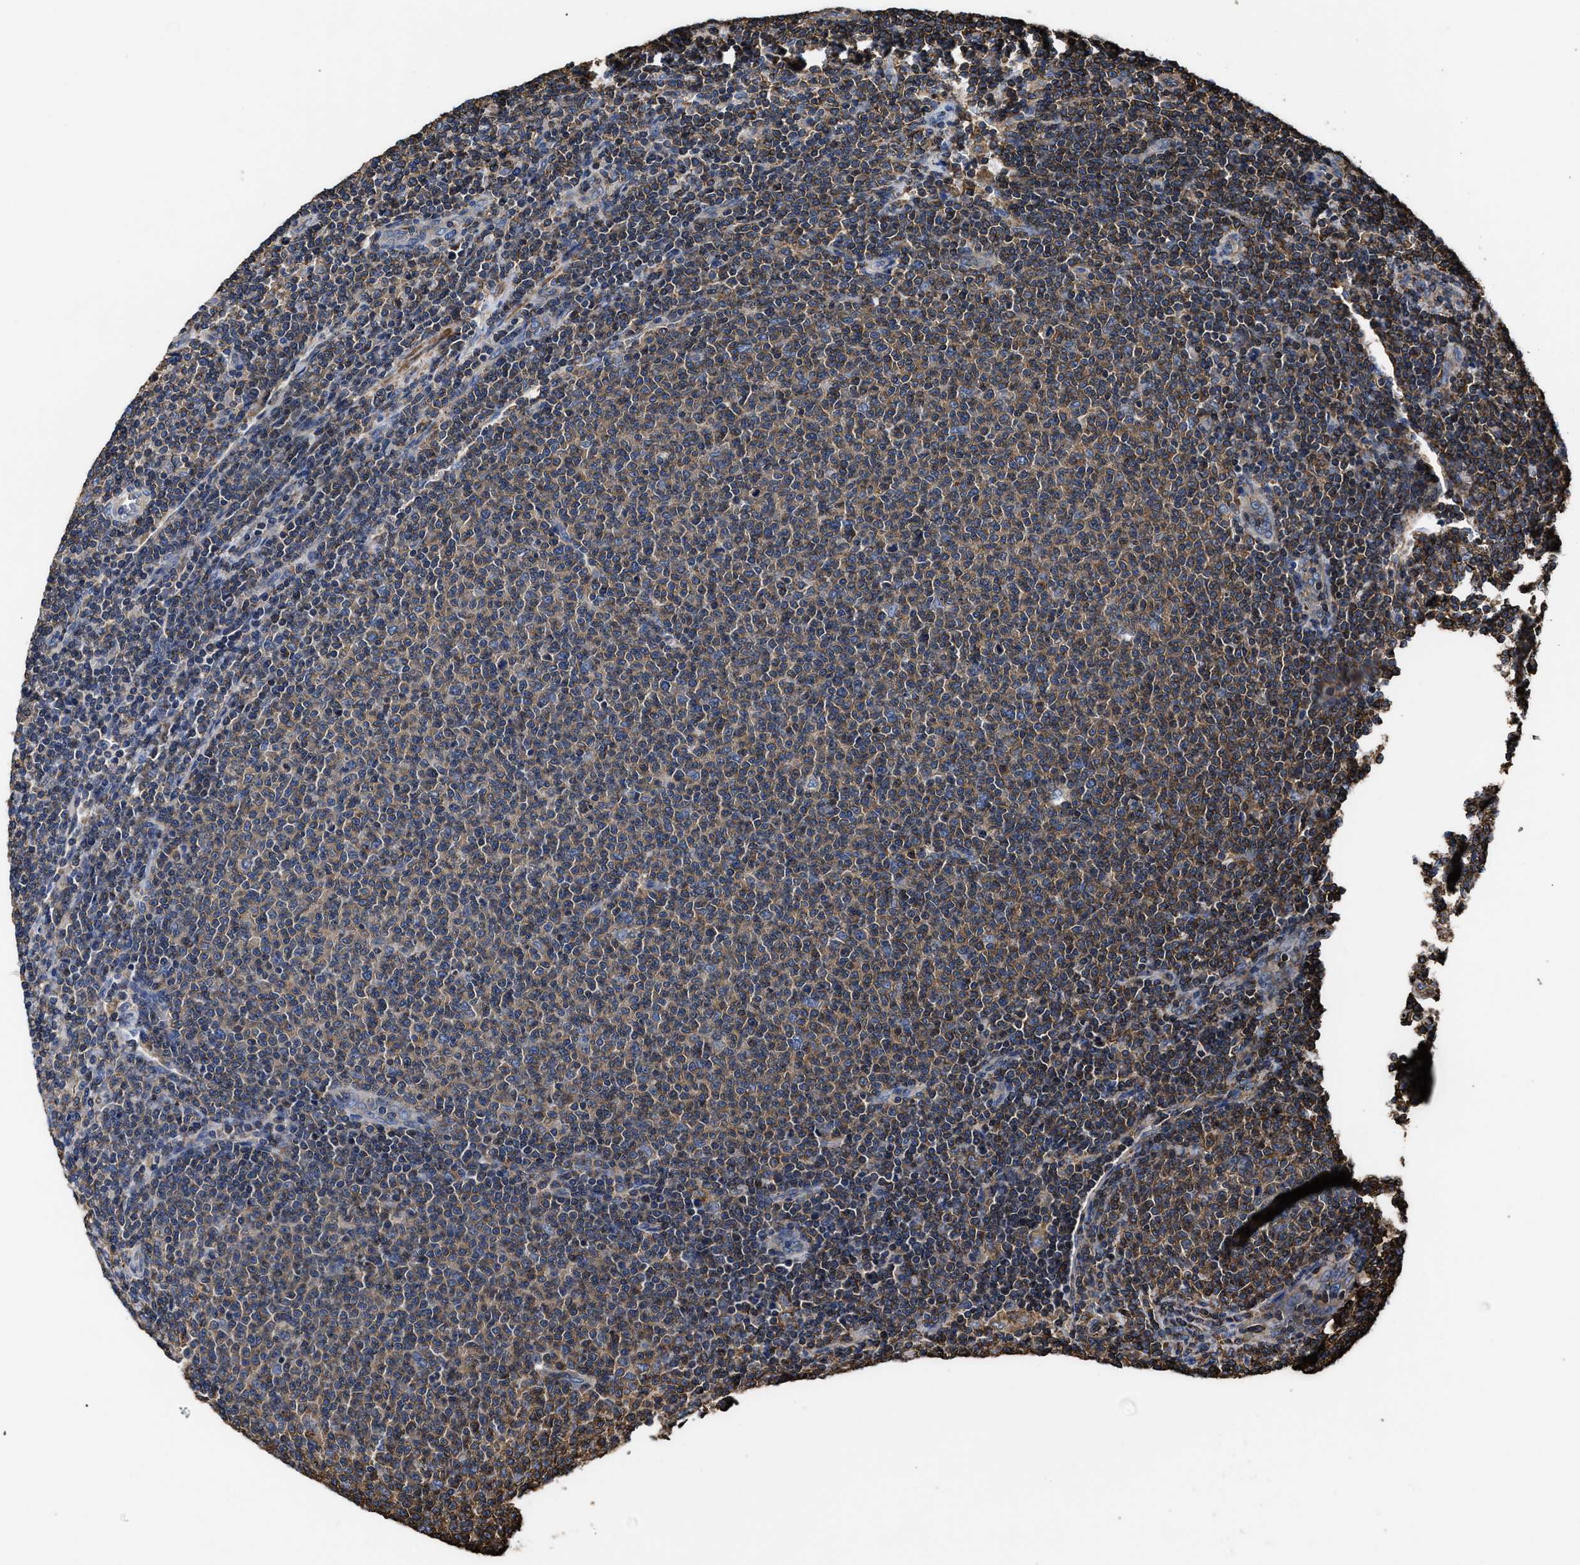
{"staining": {"intensity": "weak", "quantity": ">75%", "location": "cytoplasmic/membranous"}, "tissue": "lymphoma", "cell_type": "Tumor cells", "image_type": "cancer", "snomed": [{"axis": "morphology", "description": "Malignant lymphoma, non-Hodgkin's type, Low grade"}, {"axis": "topography", "description": "Lymph node"}], "caption": "The photomicrograph demonstrates immunohistochemical staining of lymphoma. There is weak cytoplasmic/membranous staining is seen in approximately >75% of tumor cells.", "gene": "SCUBE2", "patient": {"sex": "male", "age": 66}}